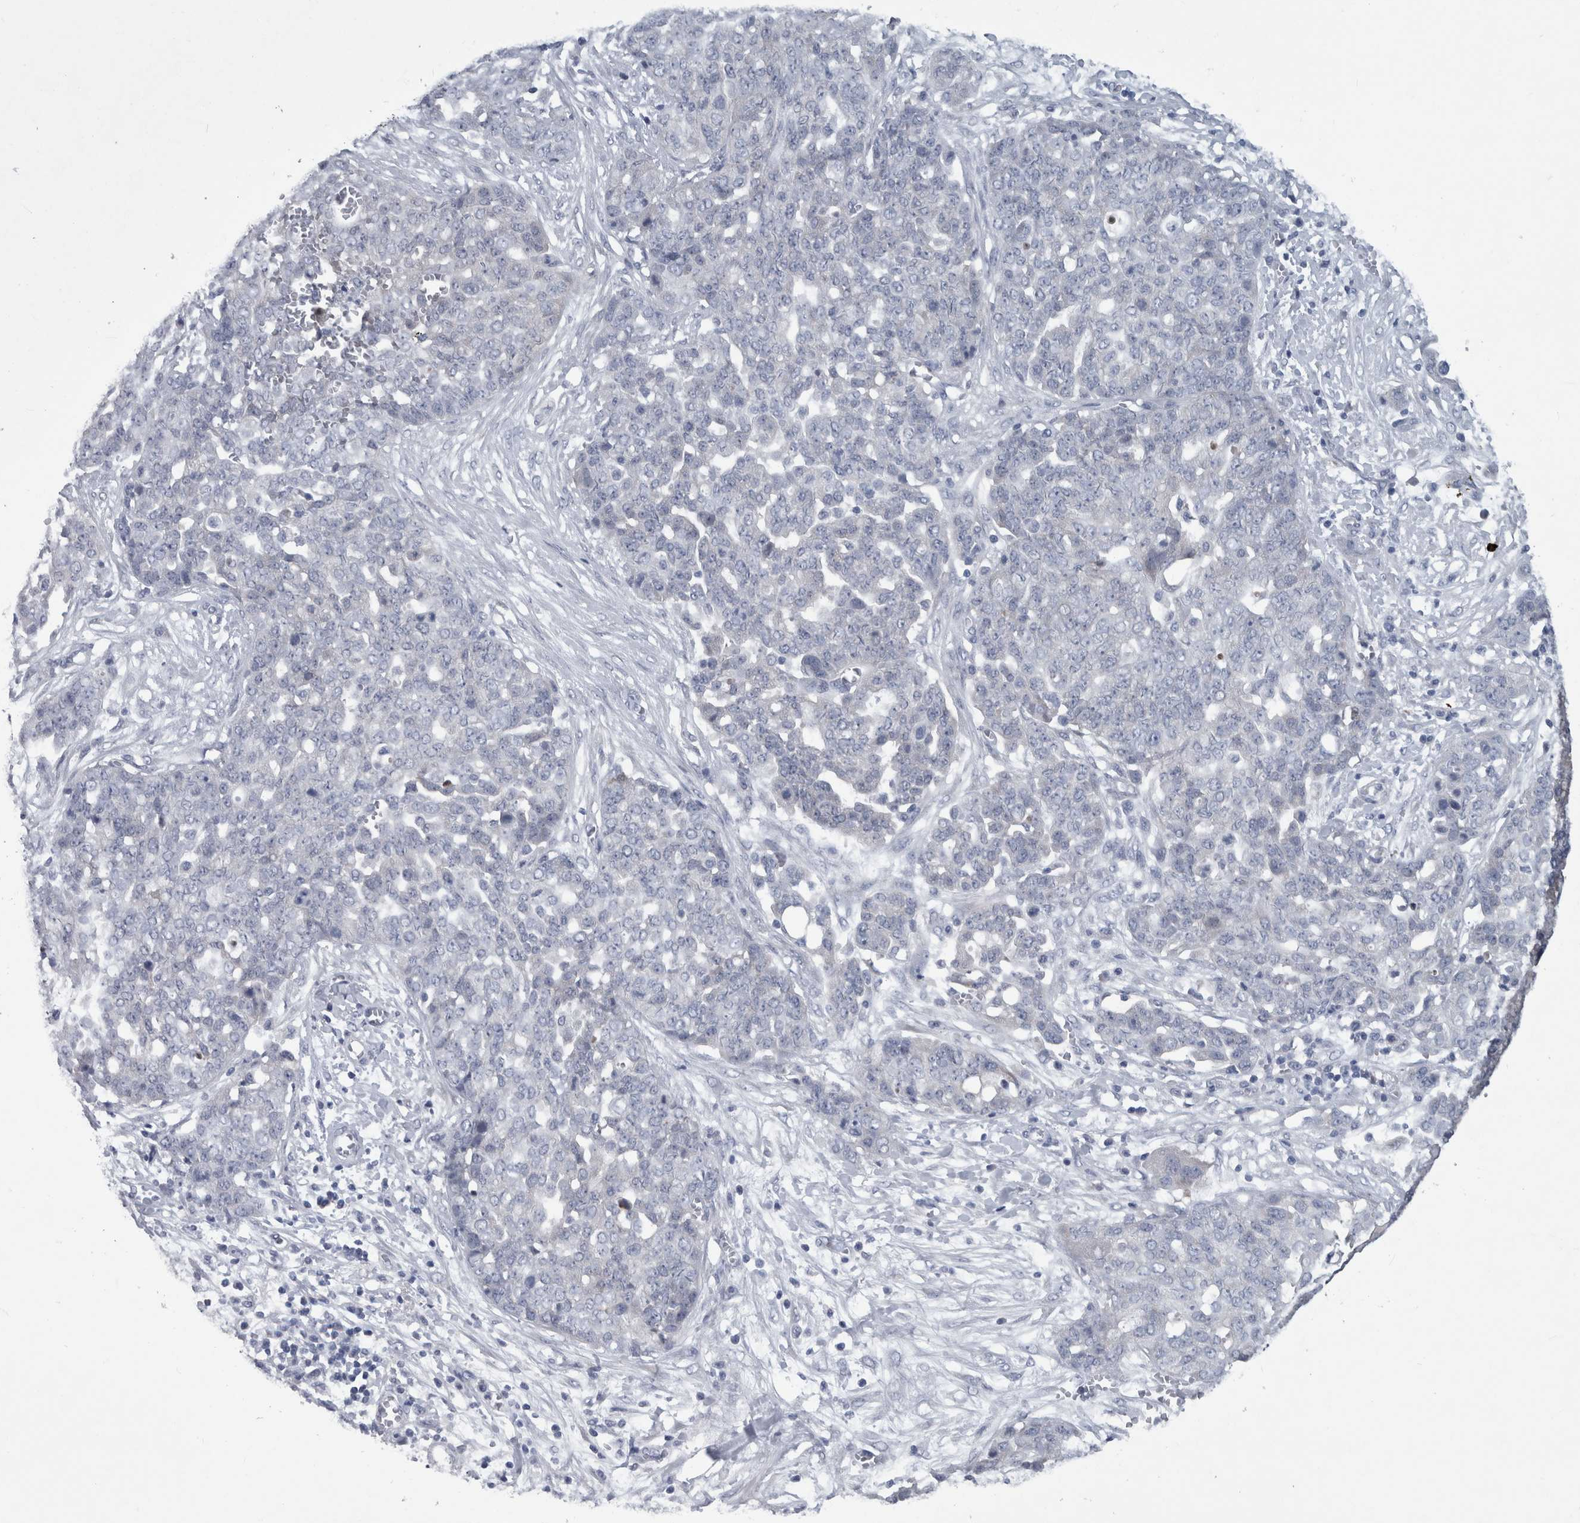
{"staining": {"intensity": "negative", "quantity": "none", "location": "none"}, "tissue": "ovarian cancer", "cell_type": "Tumor cells", "image_type": "cancer", "snomed": [{"axis": "morphology", "description": "Cystadenocarcinoma, serous, NOS"}, {"axis": "topography", "description": "Soft tissue"}, {"axis": "topography", "description": "Ovary"}], "caption": "The immunohistochemistry (IHC) photomicrograph has no significant expression in tumor cells of ovarian cancer tissue.", "gene": "FAM83H", "patient": {"sex": "female", "age": 57}}